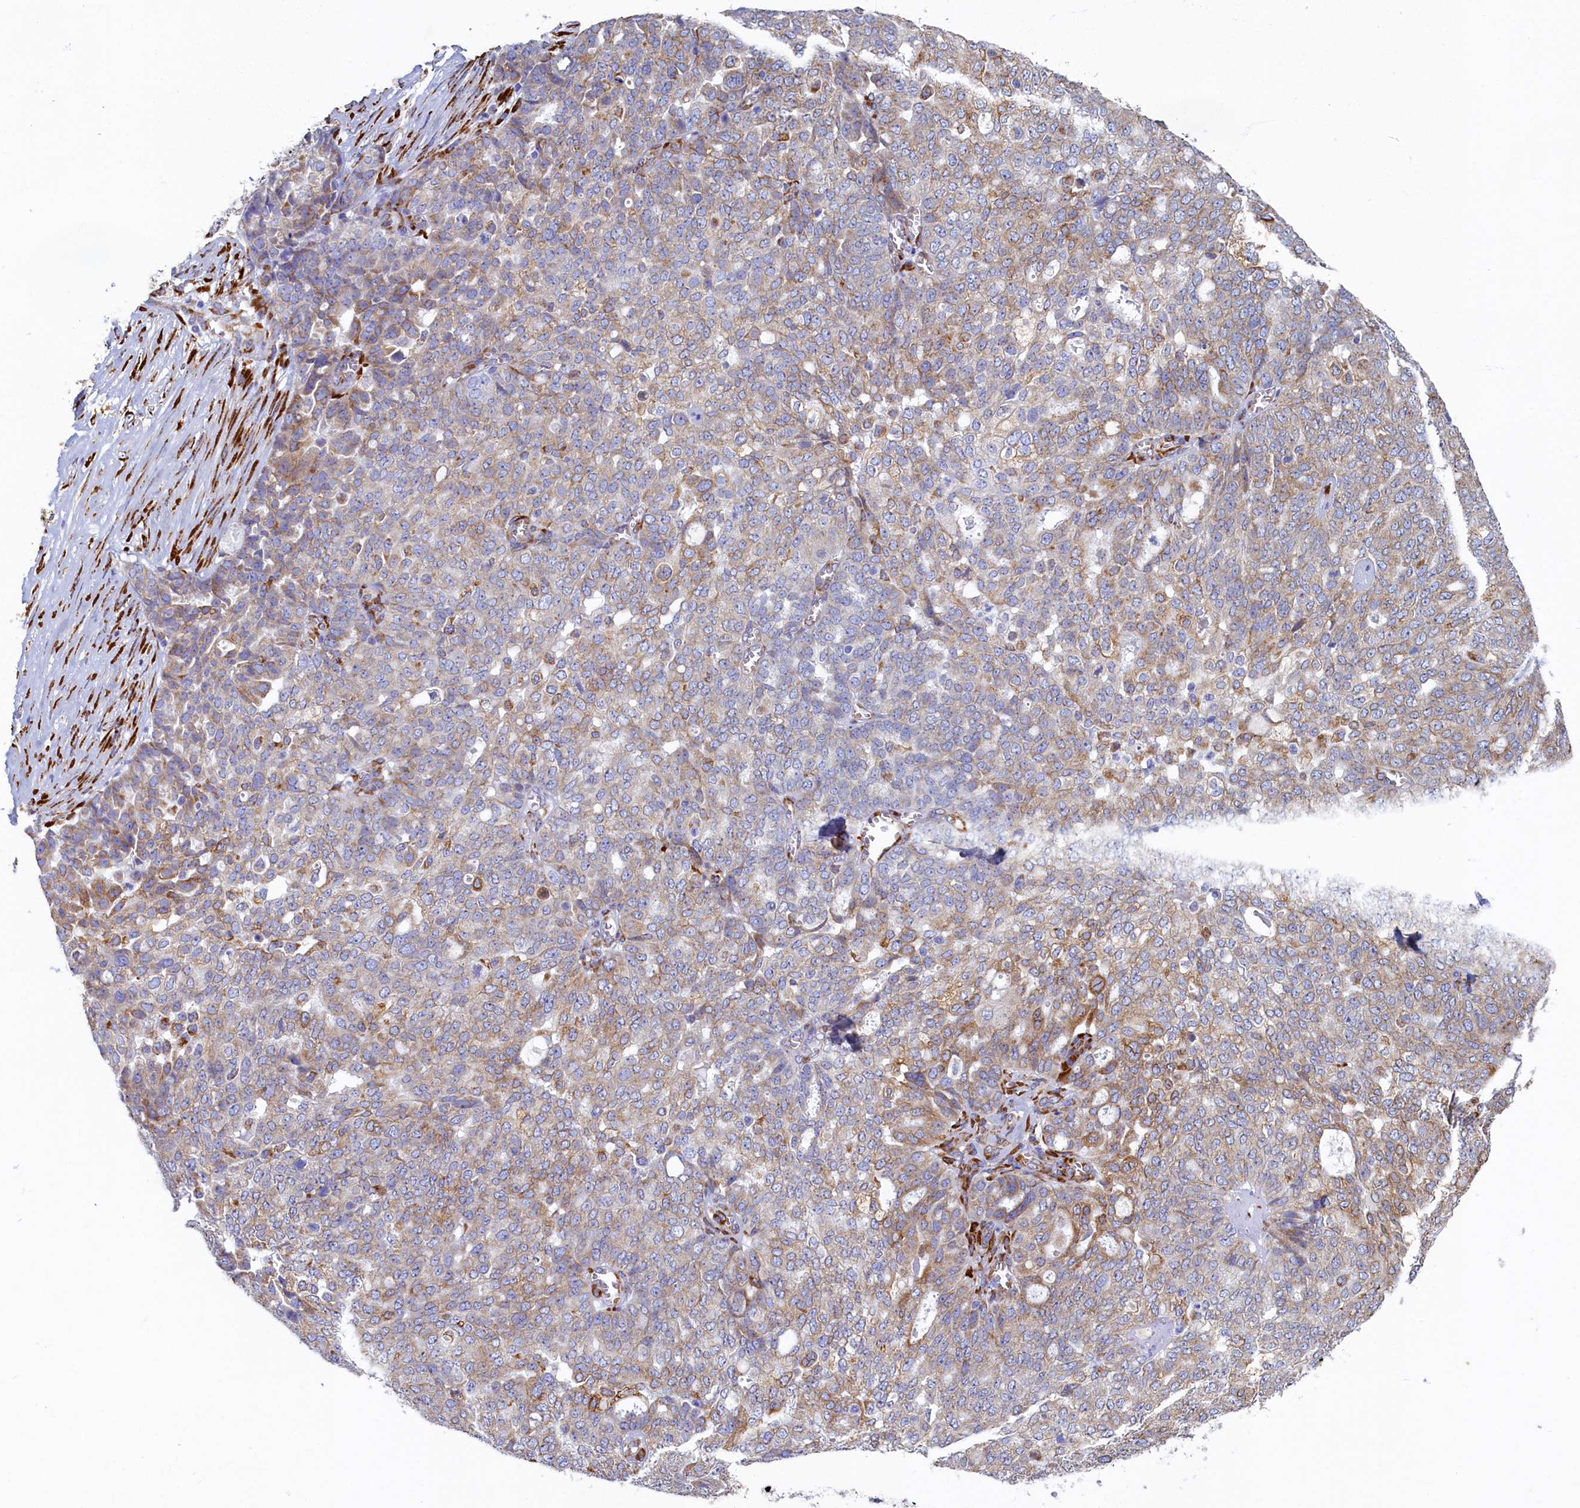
{"staining": {"intensity": "moderate", "quantity": ">75%", "location": "cytoplasmic/membranous"}, "tissue": "ovarian cancer", "cell_type": "Tumor cells", "image_type": "cancer", "snomed": [{"axis": "morphology", "description": "Cystadenocarcinoma, serous, NOS"}, {"axis": "topography", "description": "Soft tissue"}, {"axis": "topography", "description": "Ovary"}], "caption": "Immunohistochemical staining of ovarian cancer shows moderate cytoplasmic/membranous protein positivity in about >75% of tumor cells.", "gene": "TMEM18", "patient": {"sex": "female", "age": 57}}